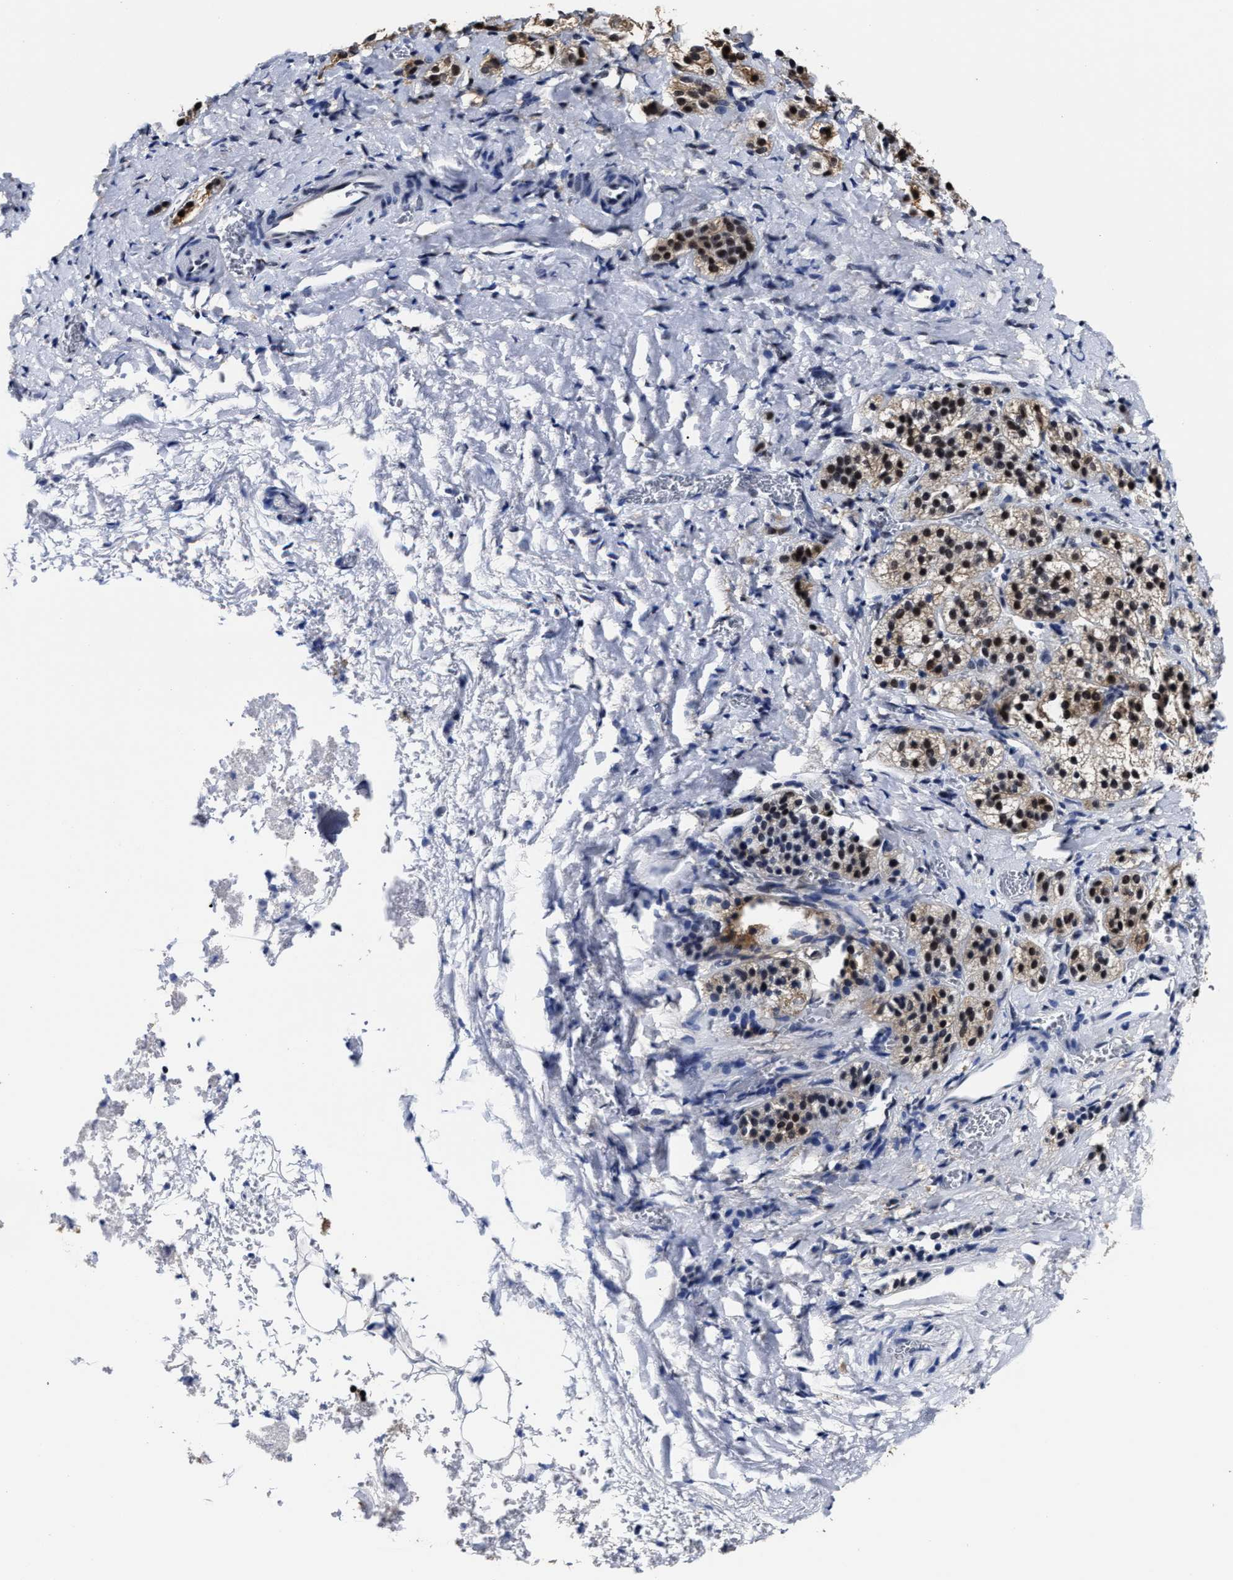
{"staining": {"intensity": "moderate", "quantity": "25%-75%", "location": "cytoplasmic/membranous,nuclear"}, "tissue": "adrenal gland", "cell_type": "Glandular cells", "image_type": "normal", "snomed": [{"axis": "morphology", "description": "Normal tissue, NOS"}, {"axis": "topography", "description": "Adrenal gland"}], "caption": "Immunohistochemistry micrograph of unremarkable adrenal gland stained for a protein (brown), which reveals medium levels of moderate cytoplasmic/membranous,nuclear positivity in approximately 25%-75% of glandular cells.", "gene": "PRPF4B", "patient": {"sex": "female", "age": 44}}